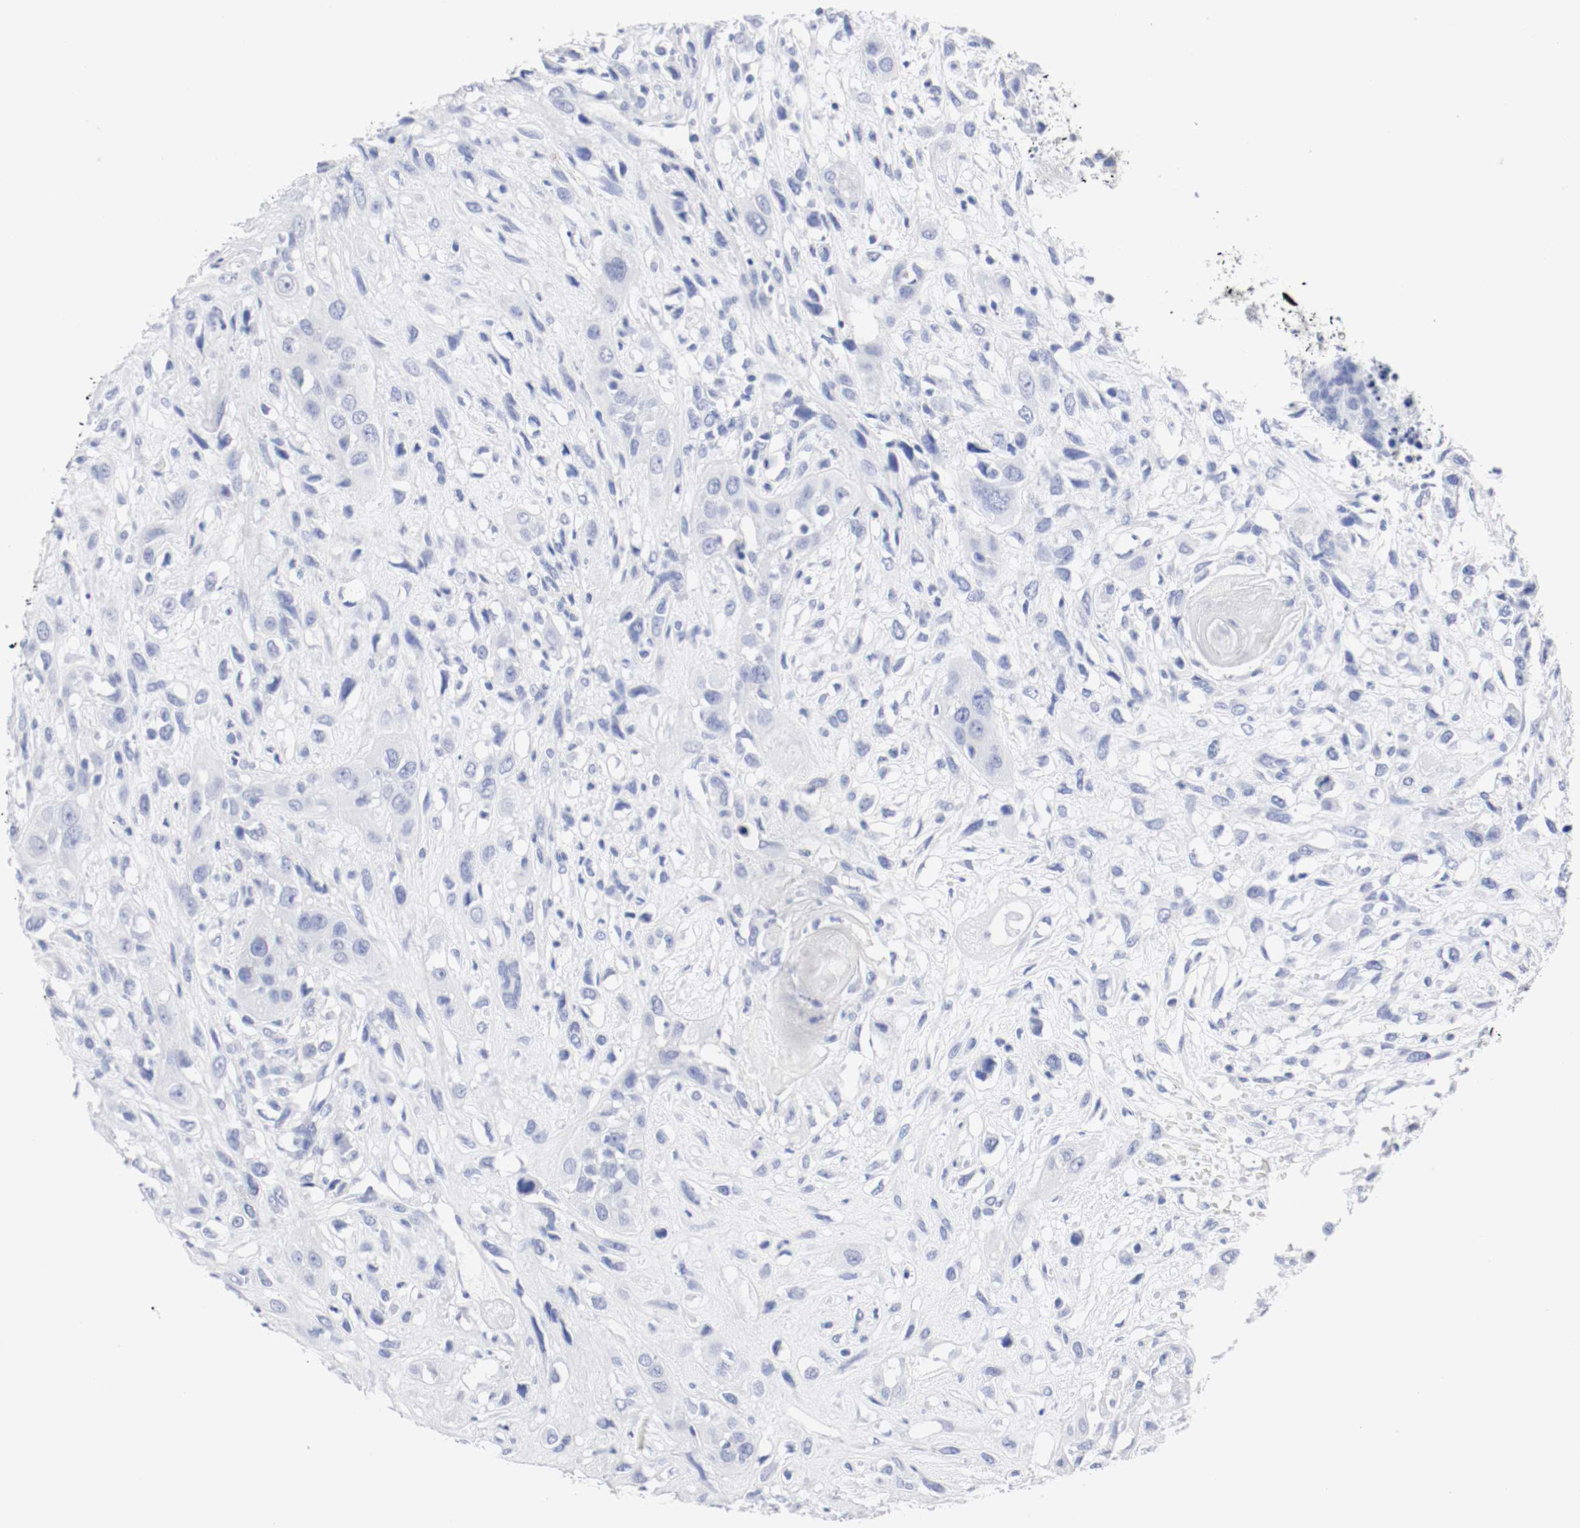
{"staining": {"intensity": "negative", "quantity": "none", "location": "none"}, "tissue": "head and neck cancer", "cell_type": "Tumor cells", "image_type": "cancer", "snomed": [{"axis": "morphology", "description": "Necrosis, NOS"}, {"axis": "morphology", "description": "Neoplasm, malignant, NOS"}, {"axis": "topography", "description": "Salivary gland"}, {"axis": "topography", "description": "Head-Neck"}], "caption": "Histopathology image shows no protein positivity in tumor cells of head and neck cancer tissue. (DAB (3,3'-diaminobenzidine) immunohistochemistry (IHC), high magnification).", "gene": "GAD1", "patient": {"sex": "male", "age": 43}}